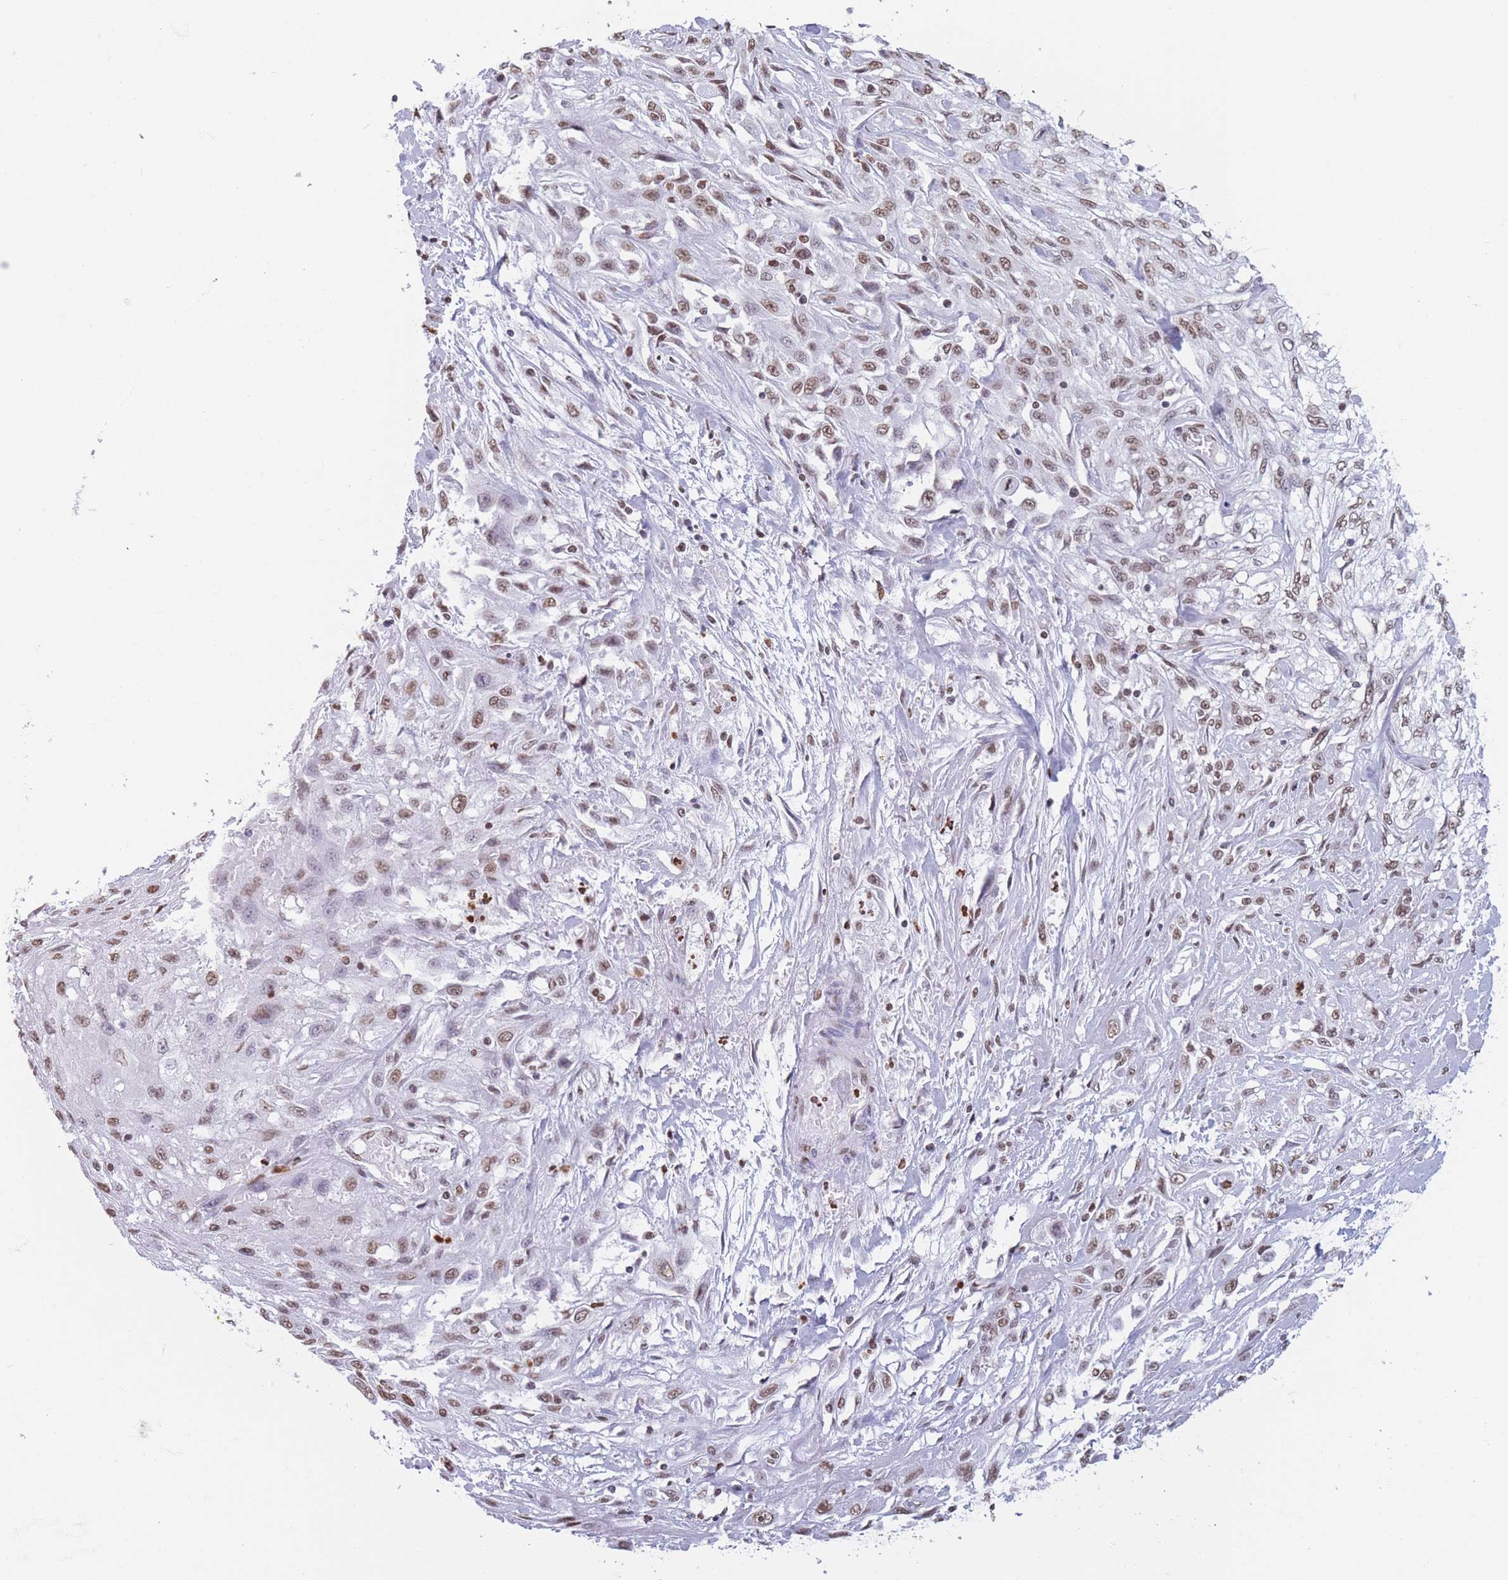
{"staining": {"intensity": "moderate", "quantity": ">75%", "location": "nuclear"}, "tissue": "skin cancer", "cell_type": "Tumor cells", "image_type": "cancer", "snomed": [{"axis": "morphology", "description": "Squamous cell carcinoma, NOS"}, {"axis": "morphology", "description": "Squamous cell carcinoma, metastatic, NOS"}, {"axis": "topography", "description": "Skin"}, {"axis": "topography", "description": "Lymph node"}], "caption": "About >75% of tumor cells in human skin cancer show moderate nuclear protein staining as visualized by brown immunohistochemical staining.", "gene": "RYK", "patient": {"sex": "male", "age": 75}}